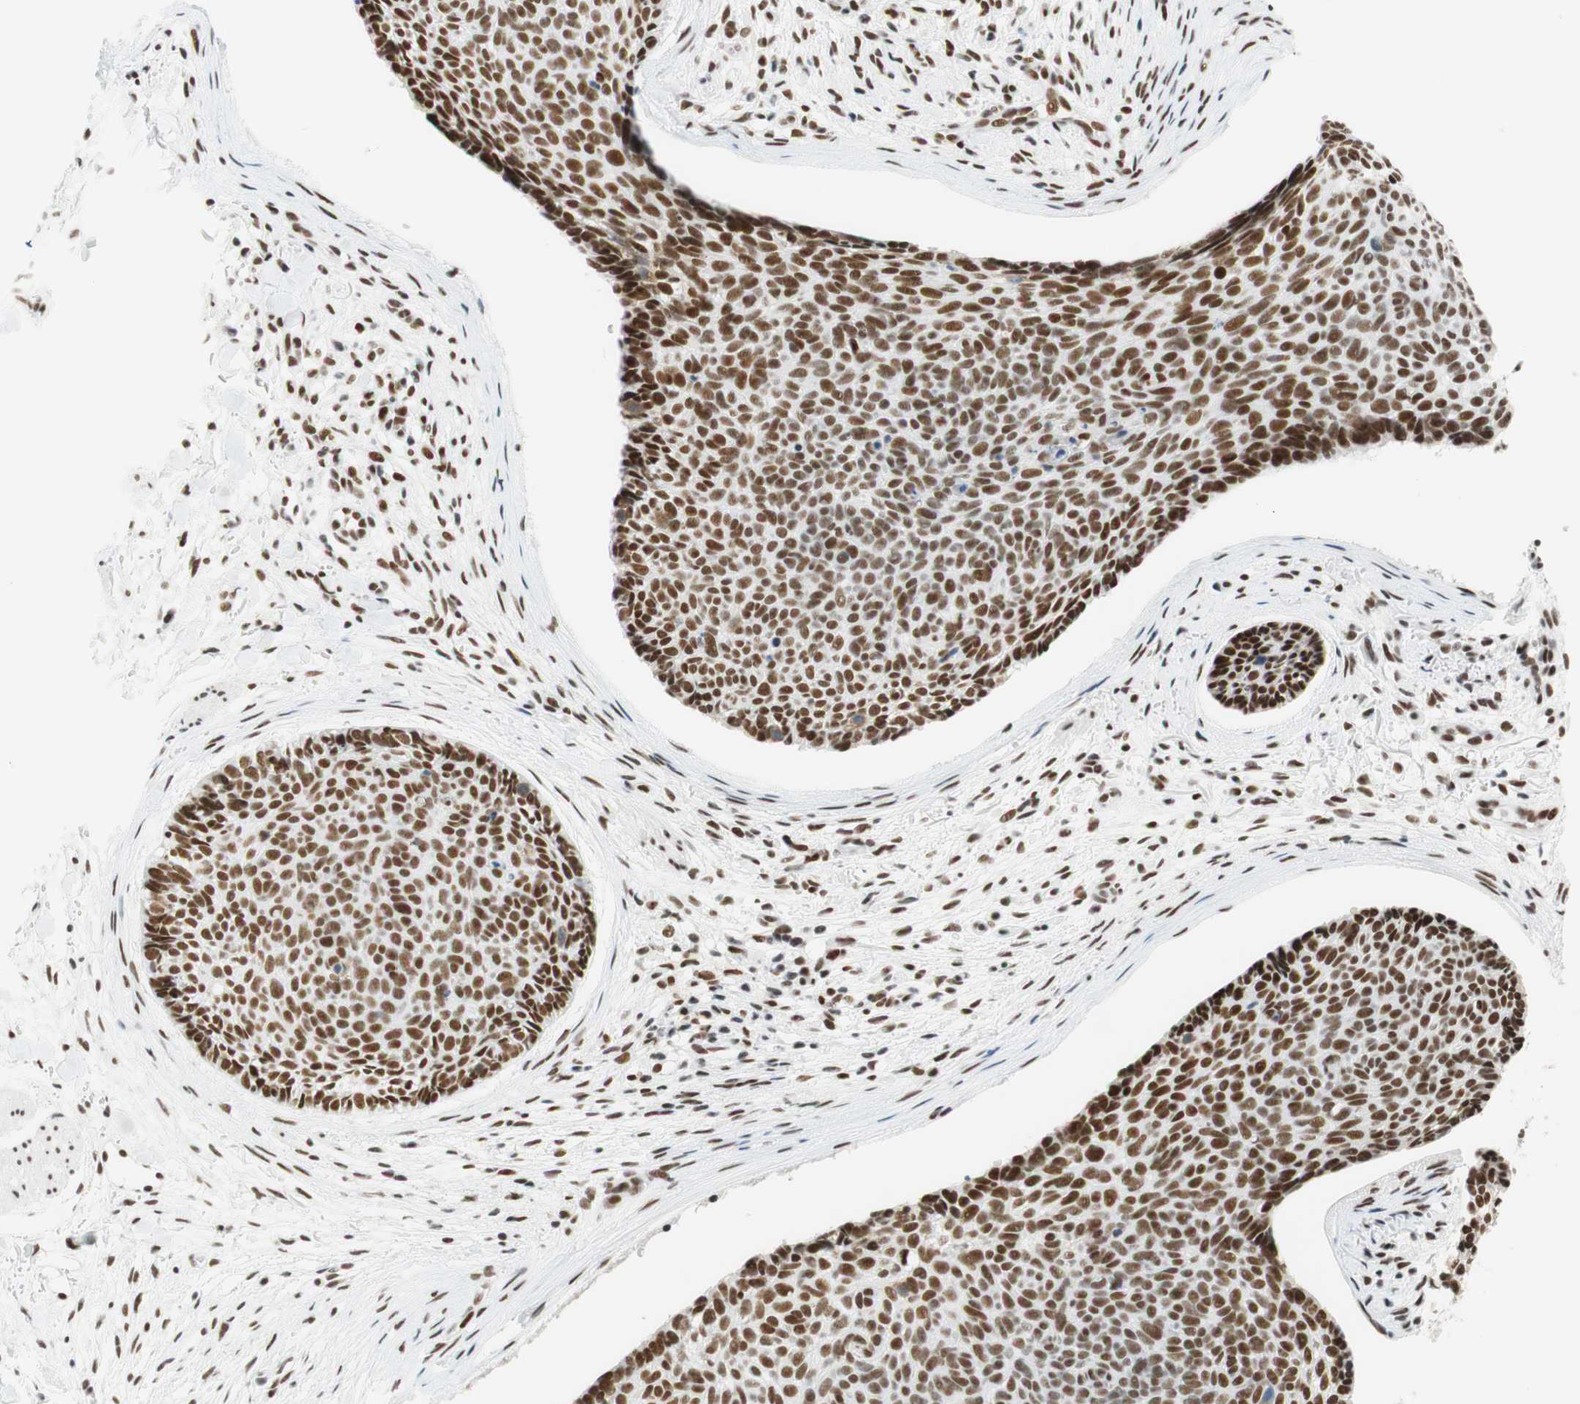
{"staining": {"intensity": "moderate", "quantity": ">75%", "location": "nuclear"}, "tissue": "skin cancer", "cell_type": "Tumor cells", "image_type": "cancer", "snomed": [{"axis": "morphology", "description": "Normal tissue, NOS"}, {"axis": "morphology", "description": "Basal cell carcinoma"}, {"axis": "topography", "description": "Skin"}], "caption": "Immunohistochemical staining of human skin basal cell carcinoma demonstrates moderate nuclear protein staining in approximately >75% of tumor cells.", "gene": "RNF20", "patient": {"sex": "female", "age": 56}}